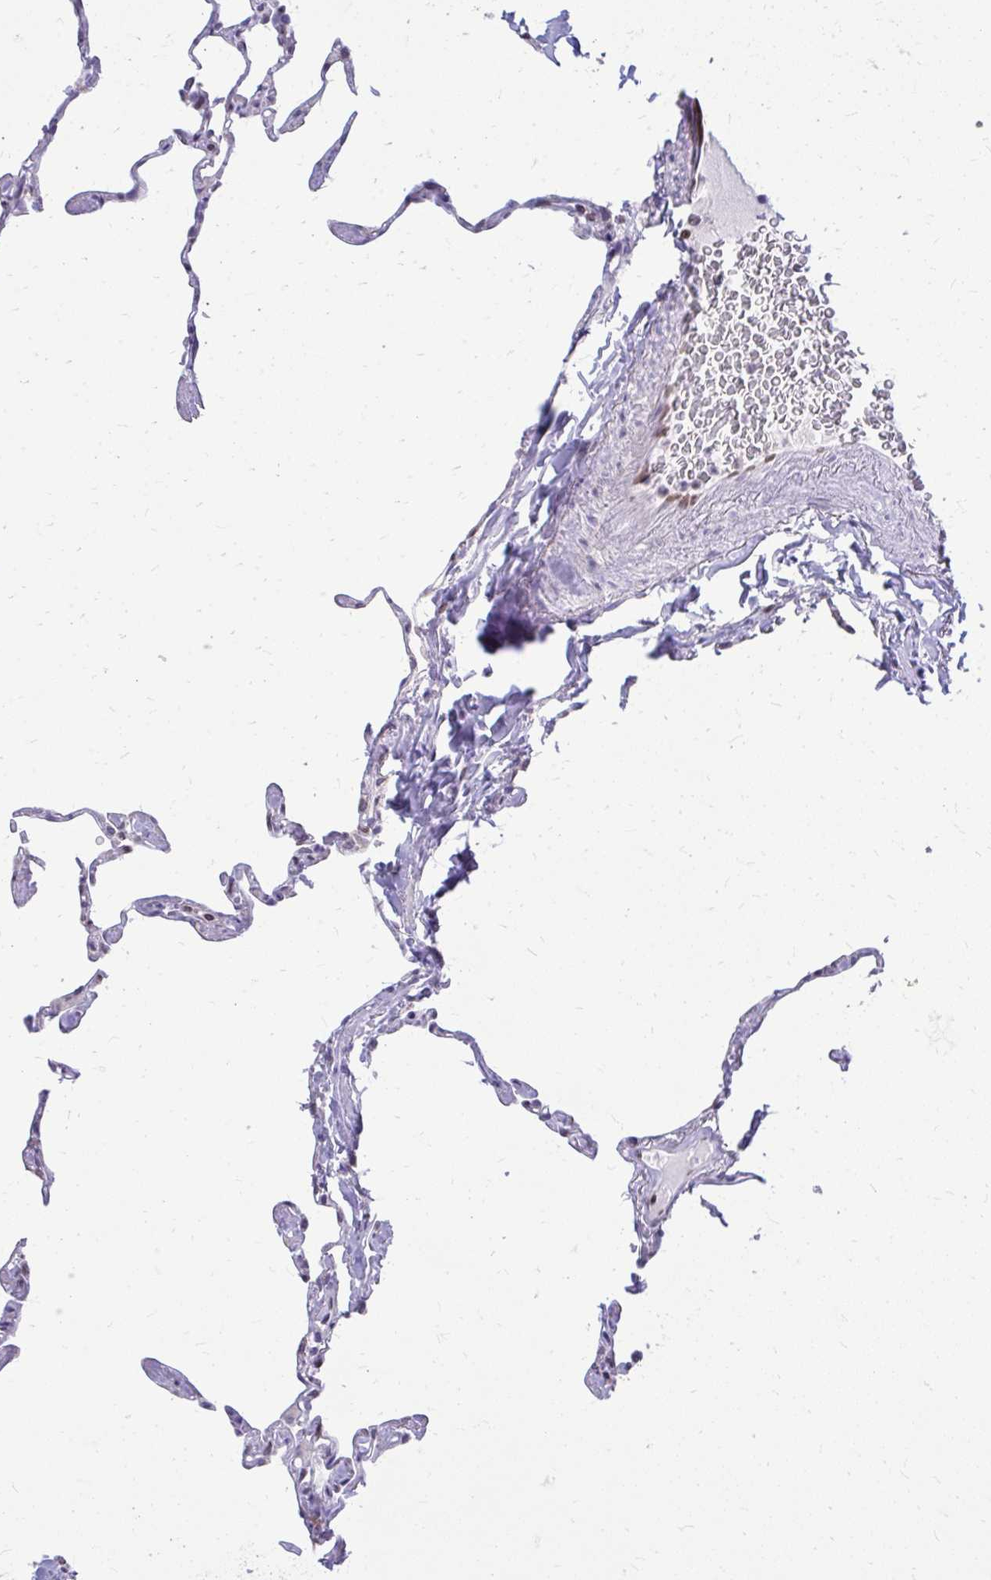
{"staining": {"intensity": "negative", "quantity": "none", "location": "none"}, "tissue": "lung", "cell_type": "Alveolar cells", "image_type": "normal", "snomed": [{"axis": "morphology", "description": "Normal tissue, NOS"}, {"axis": "topography", "description": "Lung"}], "caption": "Alveolar cells show no significant staining in benign lung. The staining was performed using DAB to visualize the protein expression in brown, while the nuclei were stained in blue with hematoxylin (Magnification: 20x).", "gene": "RPS6KA2", "patient": {"sex": "male", "age": 65}}